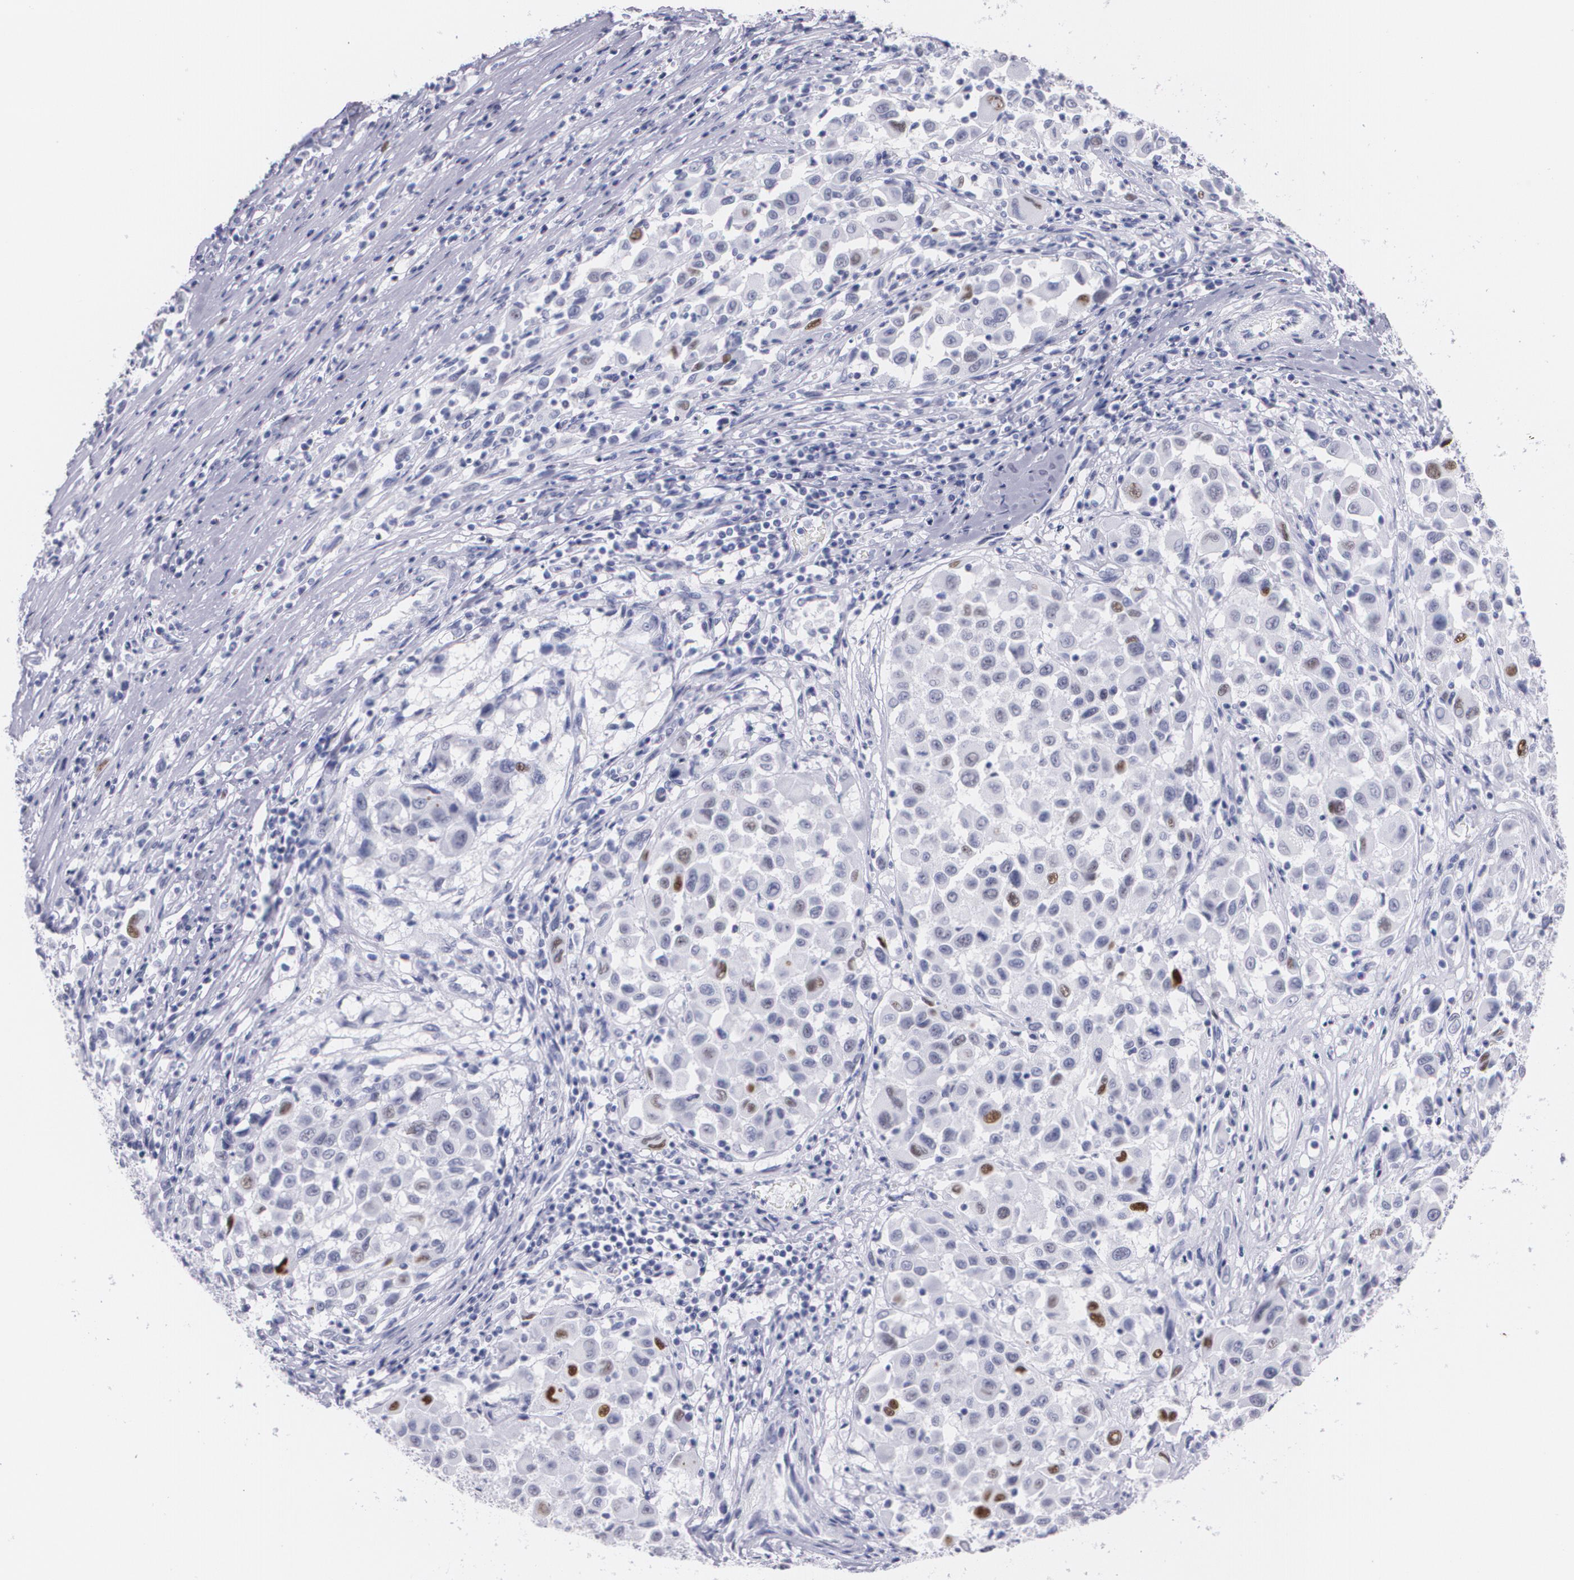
{"staining": {"intensity": "strong", "quantity": "<25%", "location": "nuclear"}, "tissue": "melanoma", "cell_type": "Tumor cells", "image_type": "cancer", "snomed": [{"axis": "morphology", "description": "Malignant melanoma, Metastatic site"}, {"axis": "topography", "description": "Lymph node"}], "caption": "Human malignant melanoma (metastatic site) stained with a protein marker shows strong staining in tumor cells.", "gene": "TP53", "patient": {"sex": "male", "age": 61}}